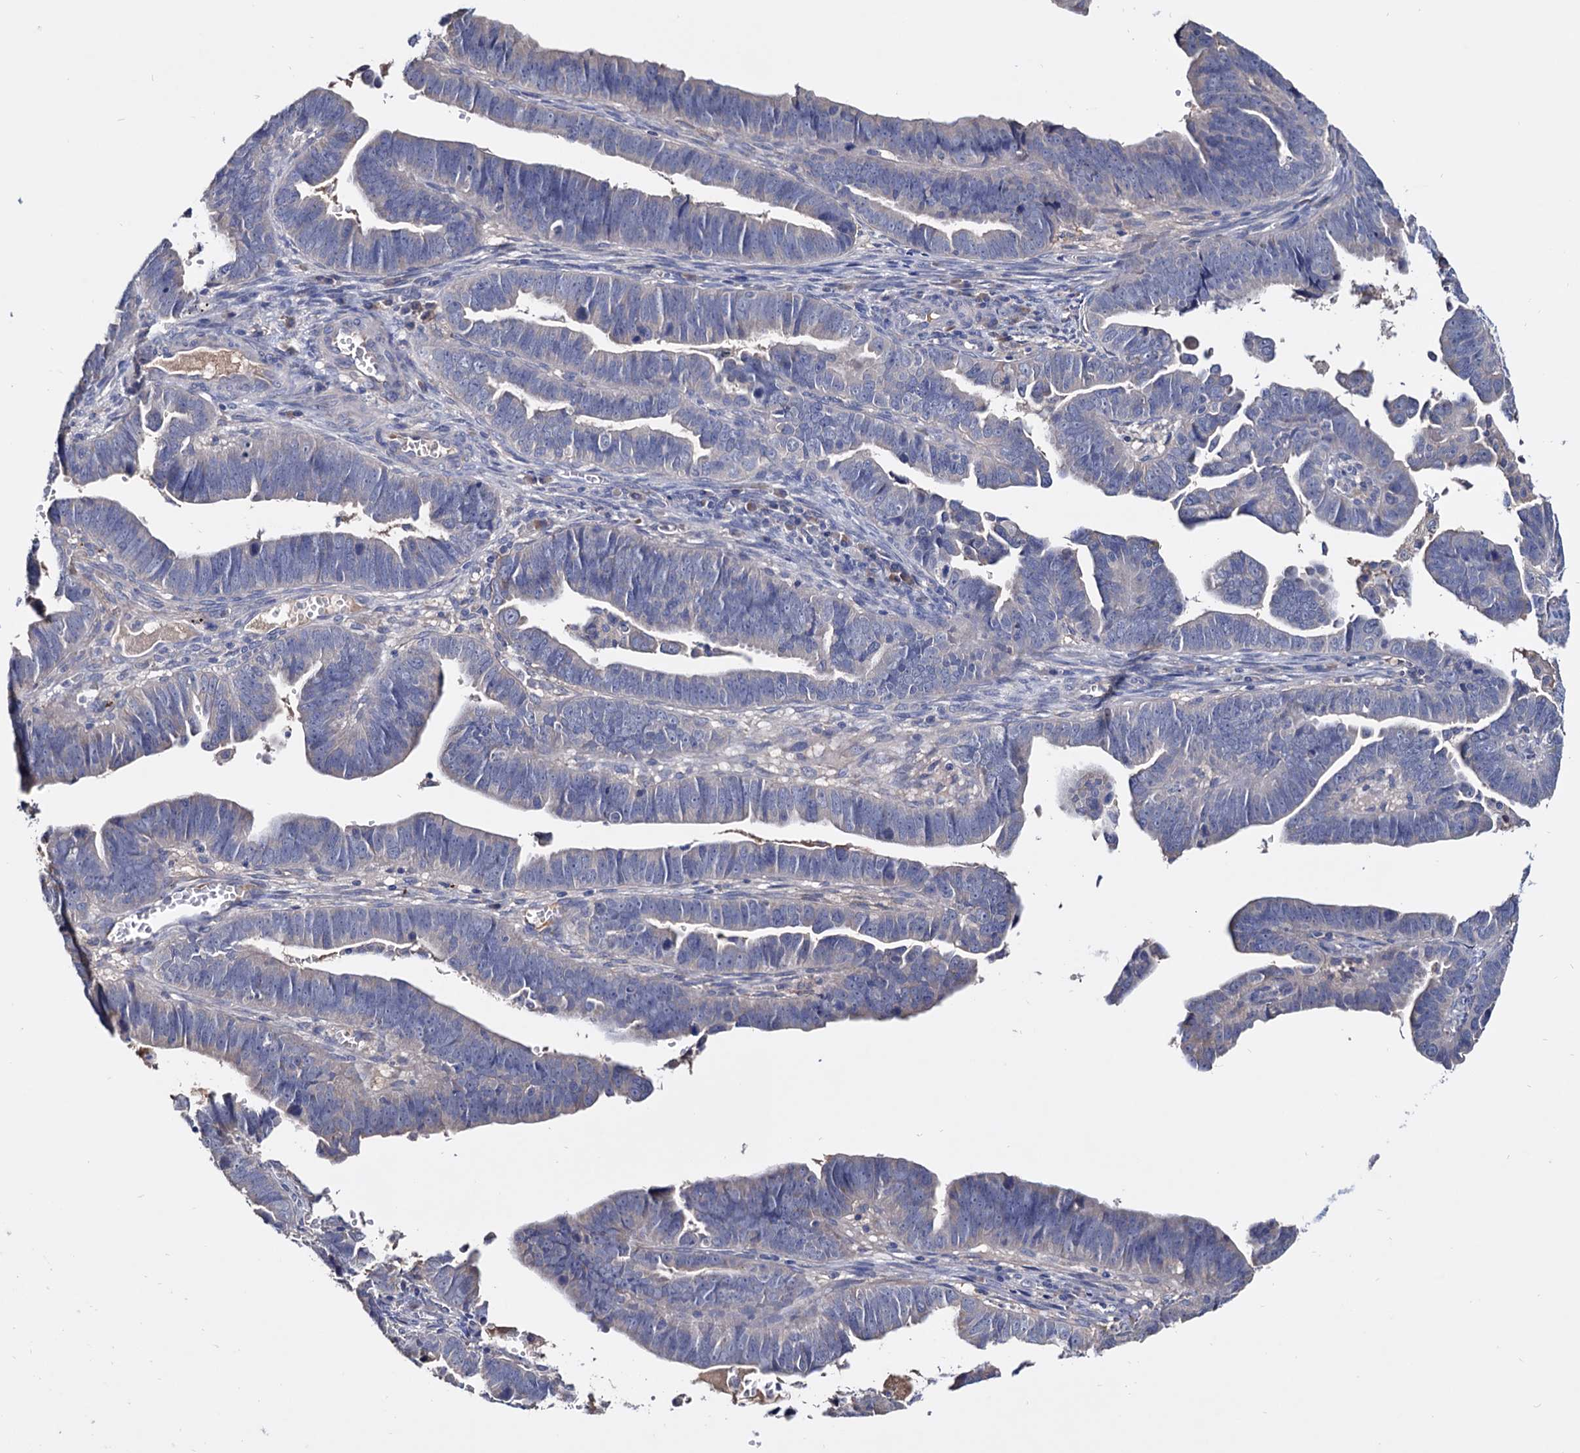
{"staining": {"intensity": "negative", "quantity": "none", "location": "none"}, "tissue": "endometrial cancer", "cell_type": "Tumor cells", "image_type": "cancer", "snomed": [{"axis": "morphology", "description": "Adenocarcinoma, NOS"}, {"axis": "topography", "description": "Endometrium"}], "caption": "Micrograph shows no protein expression in tumor cells of endometrial adenocarcinoma tissue. (DAB IHC, high magnification).", "gene": "NPAS4", "patient": {"sex": "female", "age": 75}}